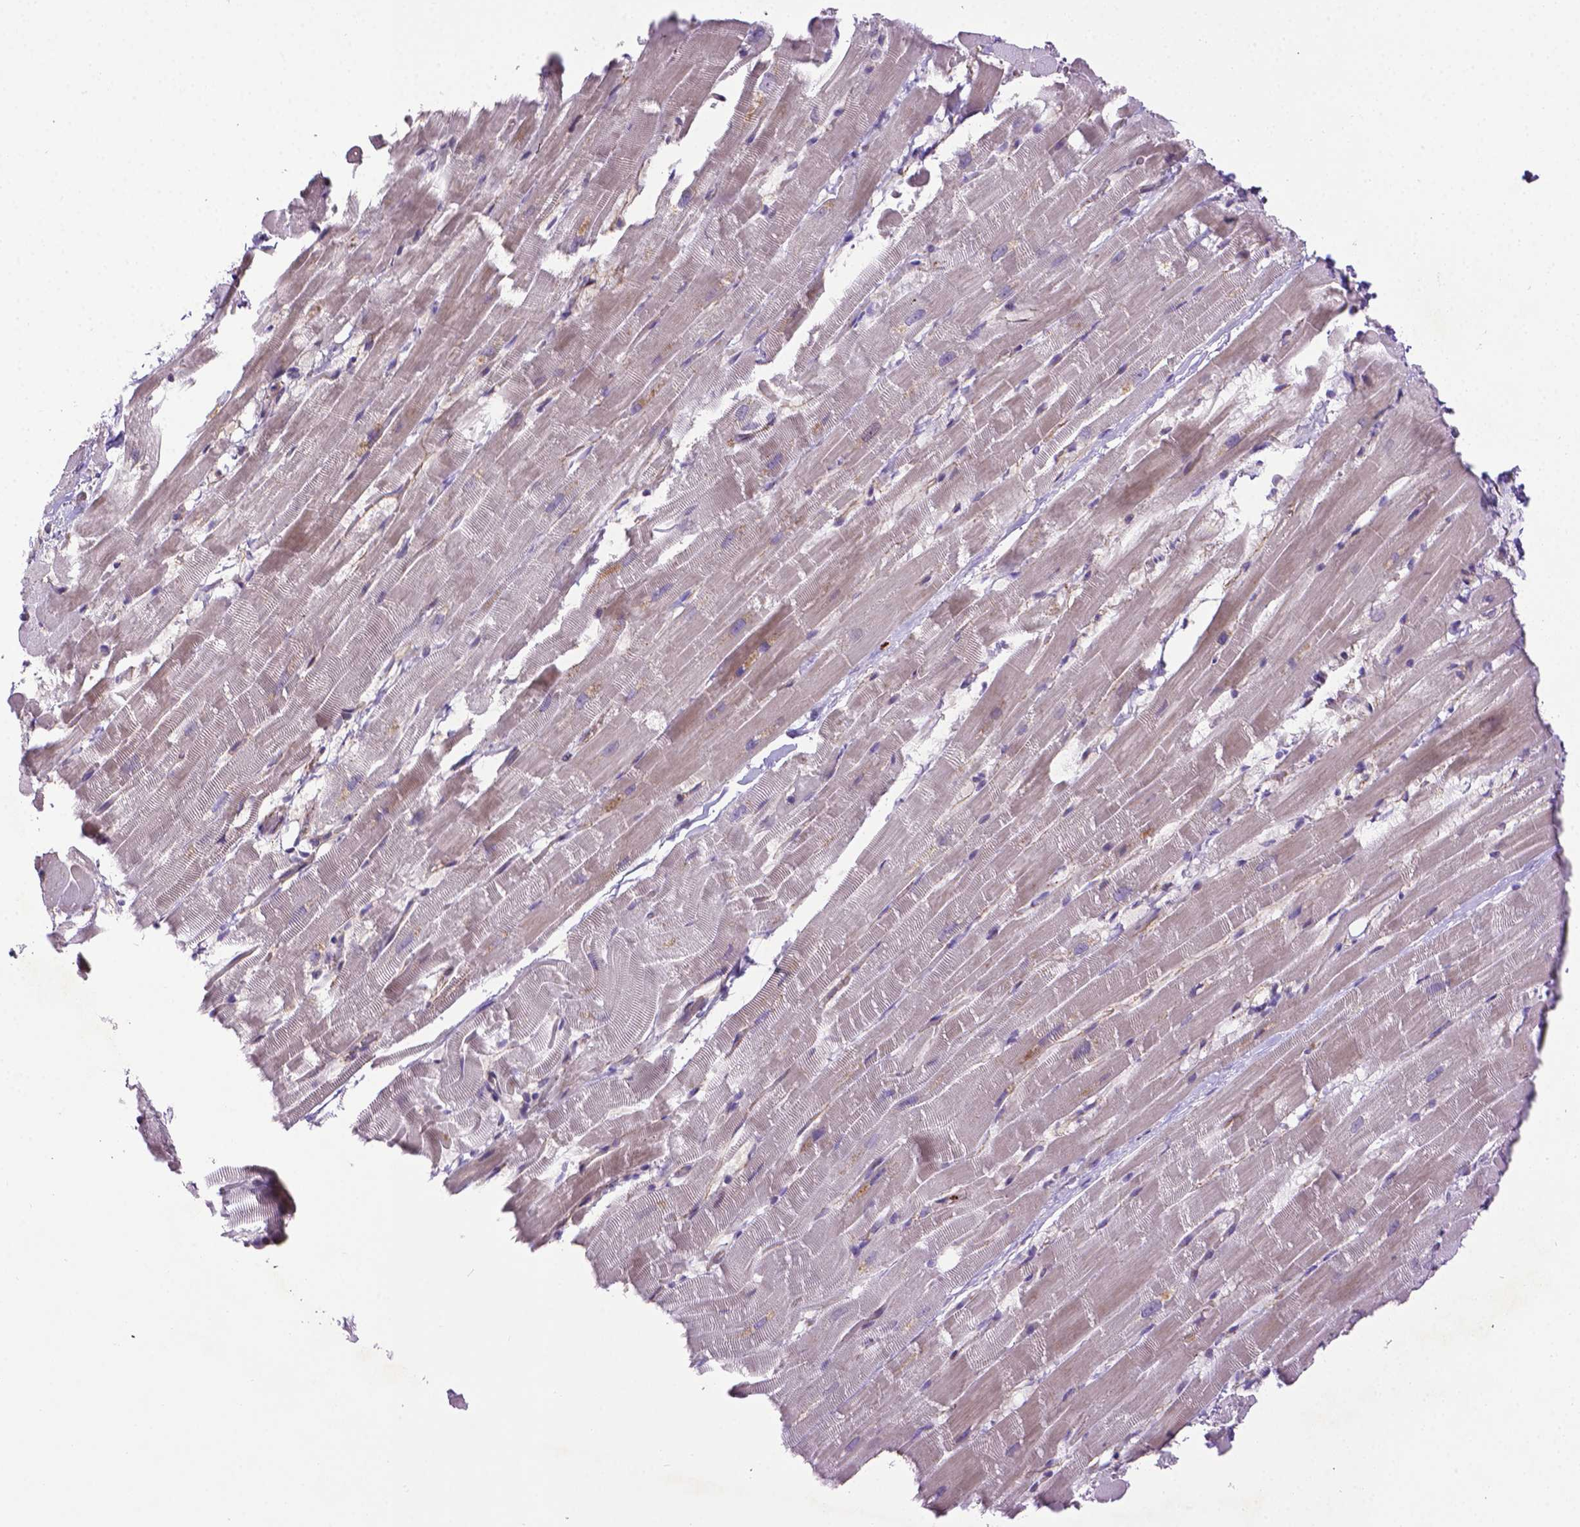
{"staining": {"intensity": "weak", "quantity": "<25%", "location": "cytoplasmic/membranous"}, "tissue": "heart muscle", "cell_type": "Cardiomyocytes", "image_type": "normal", "snomed": [{"axis": "morphology", "description": "Normal tissue, NOS"}, {"axis": "topography", "description": "Heart"}], "caption": "There is no significant staining in cardiomyocytes of heart muscle. (Stains: DAB immunohistochemistry (IHC) with hematoxylin counter stain, Microscopy: brightfield microscopy at high magnification).", "gene": "CCER2", "patient": {"sex": "male", "age": 37}}